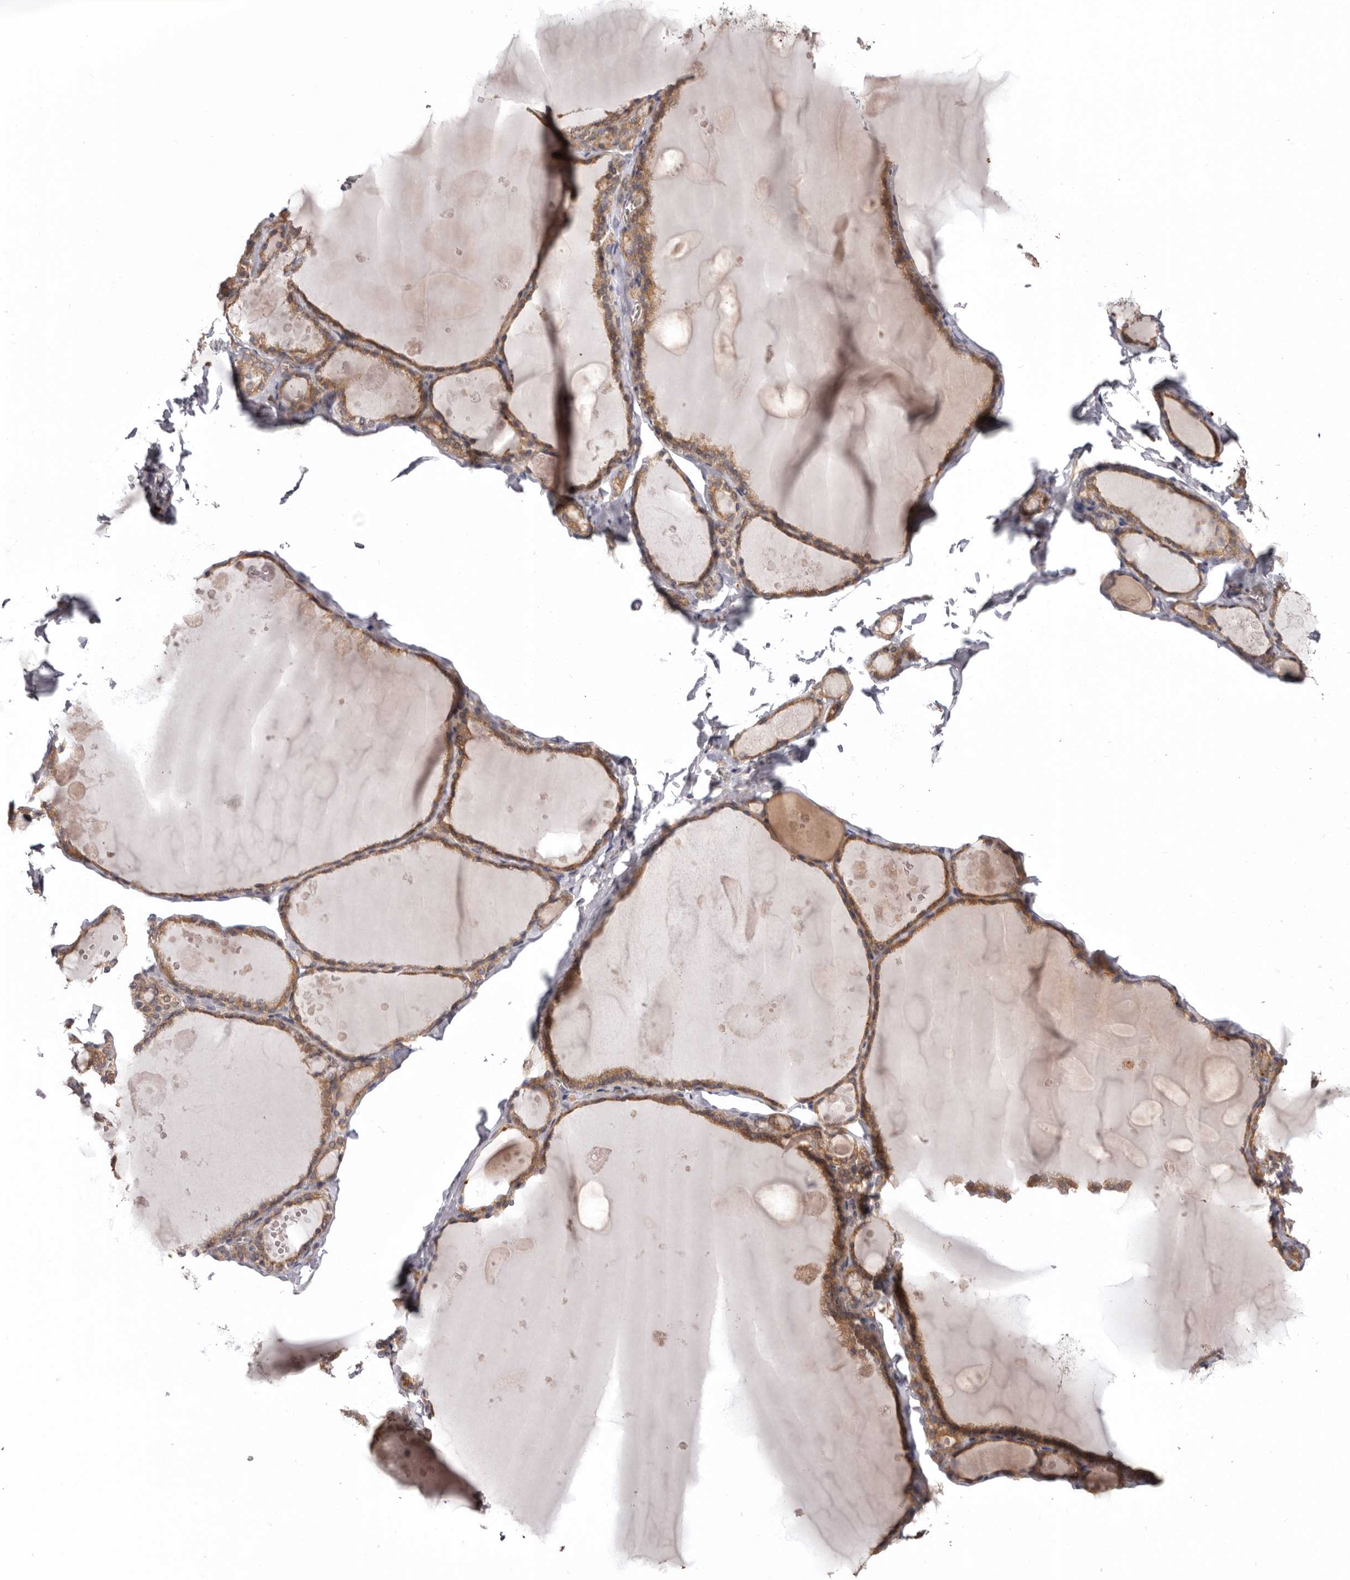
{"staining": {"intensity": "moderate", "quantity": ">75%", "location": "cytoplasmic/membranous"}, "tissue": "thyroid gland", "cell_type": "Glandular cells", "image_type": "normal", "snomed": [{"axis": "morphology", "description": "Normal tissue, NOS"}, {"axis": "topography", "description": "Thyroid gland"}], "caption": "The immunohistochemical stain highlights moderate cytoplasmic/membranous positivity in glandular cells of benign thyroid gland.", "gene": "TMUB1", "patient": {"sex": "male", "age": 56}}